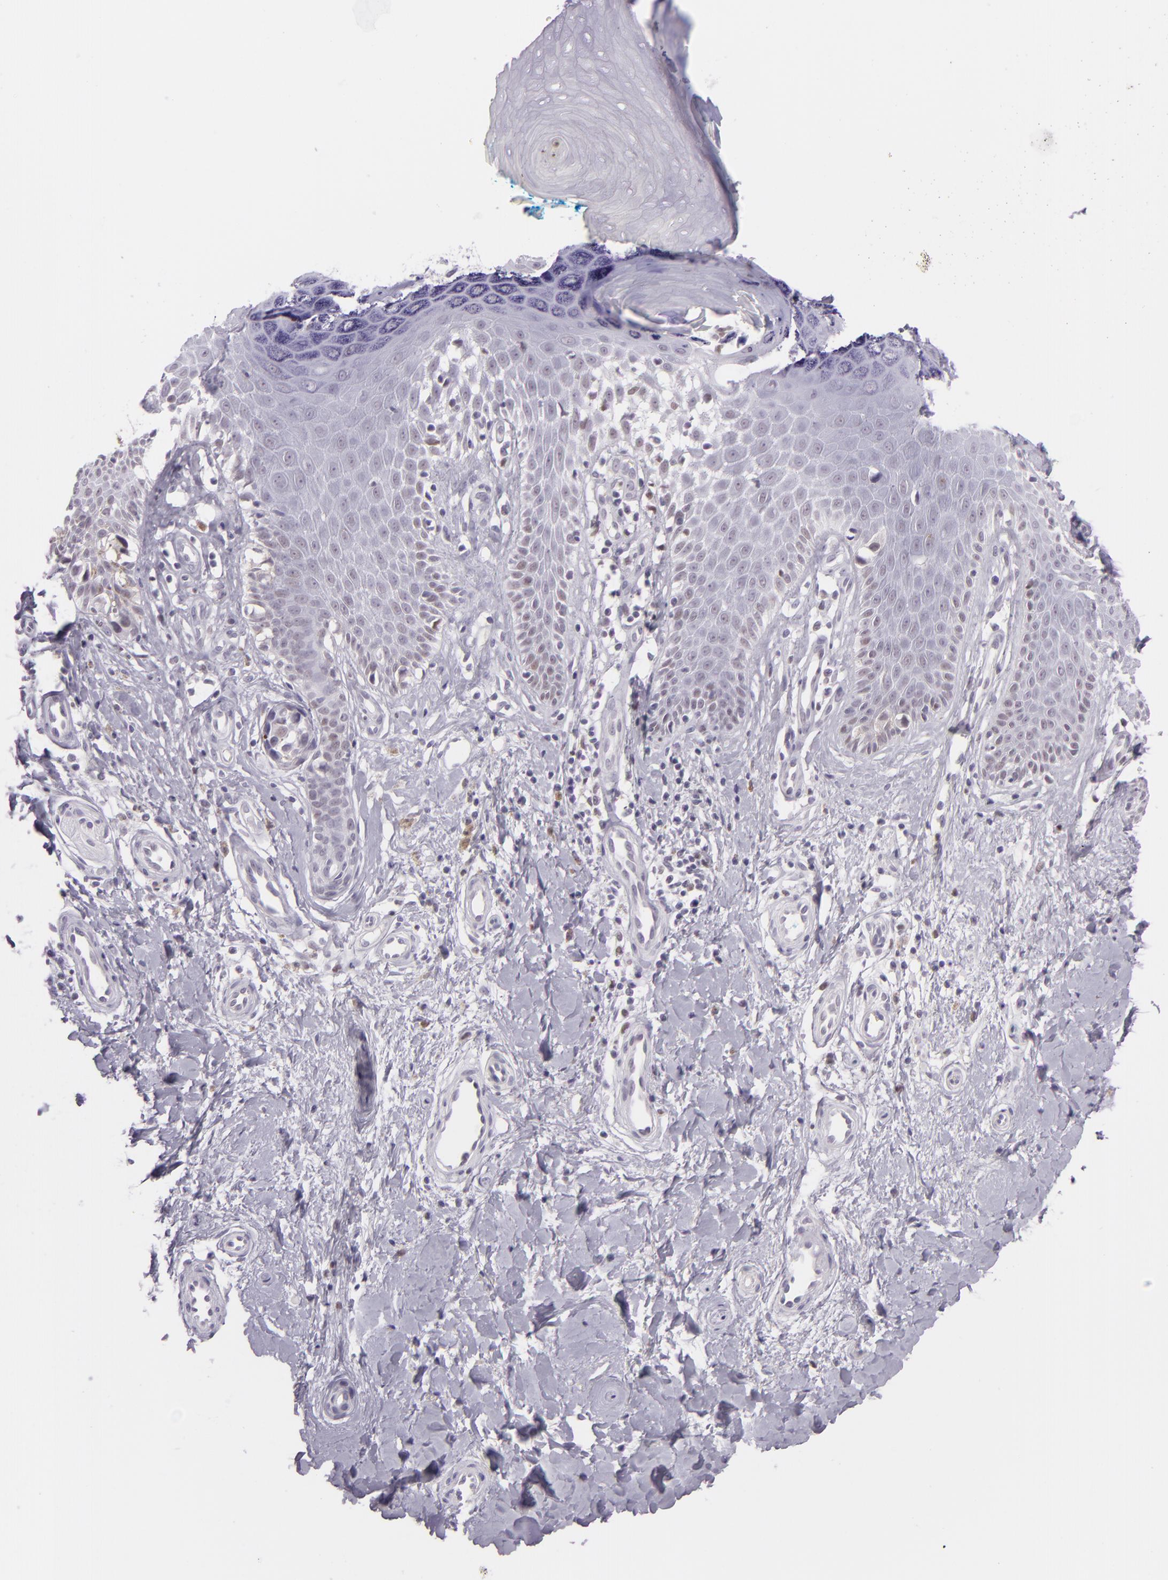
{"staining": {"intensity": "negative", "quantity": "none", "location": "none"}, "tissue": "melanoma", "cell_type": "Tumor cells", "image_type": "cancer", "snomed": [{"axis": "morphology", "description": "Malignant melanoma, NOS"}, {"axis": "topography", "description": "Skin"}], "caption": "Human melanoma stained for a protein using immunohistochemistry demonstrates no staining in tumor cells.", "gene": "CHEK2", "patient": {"sex": "male", "age": 79}}